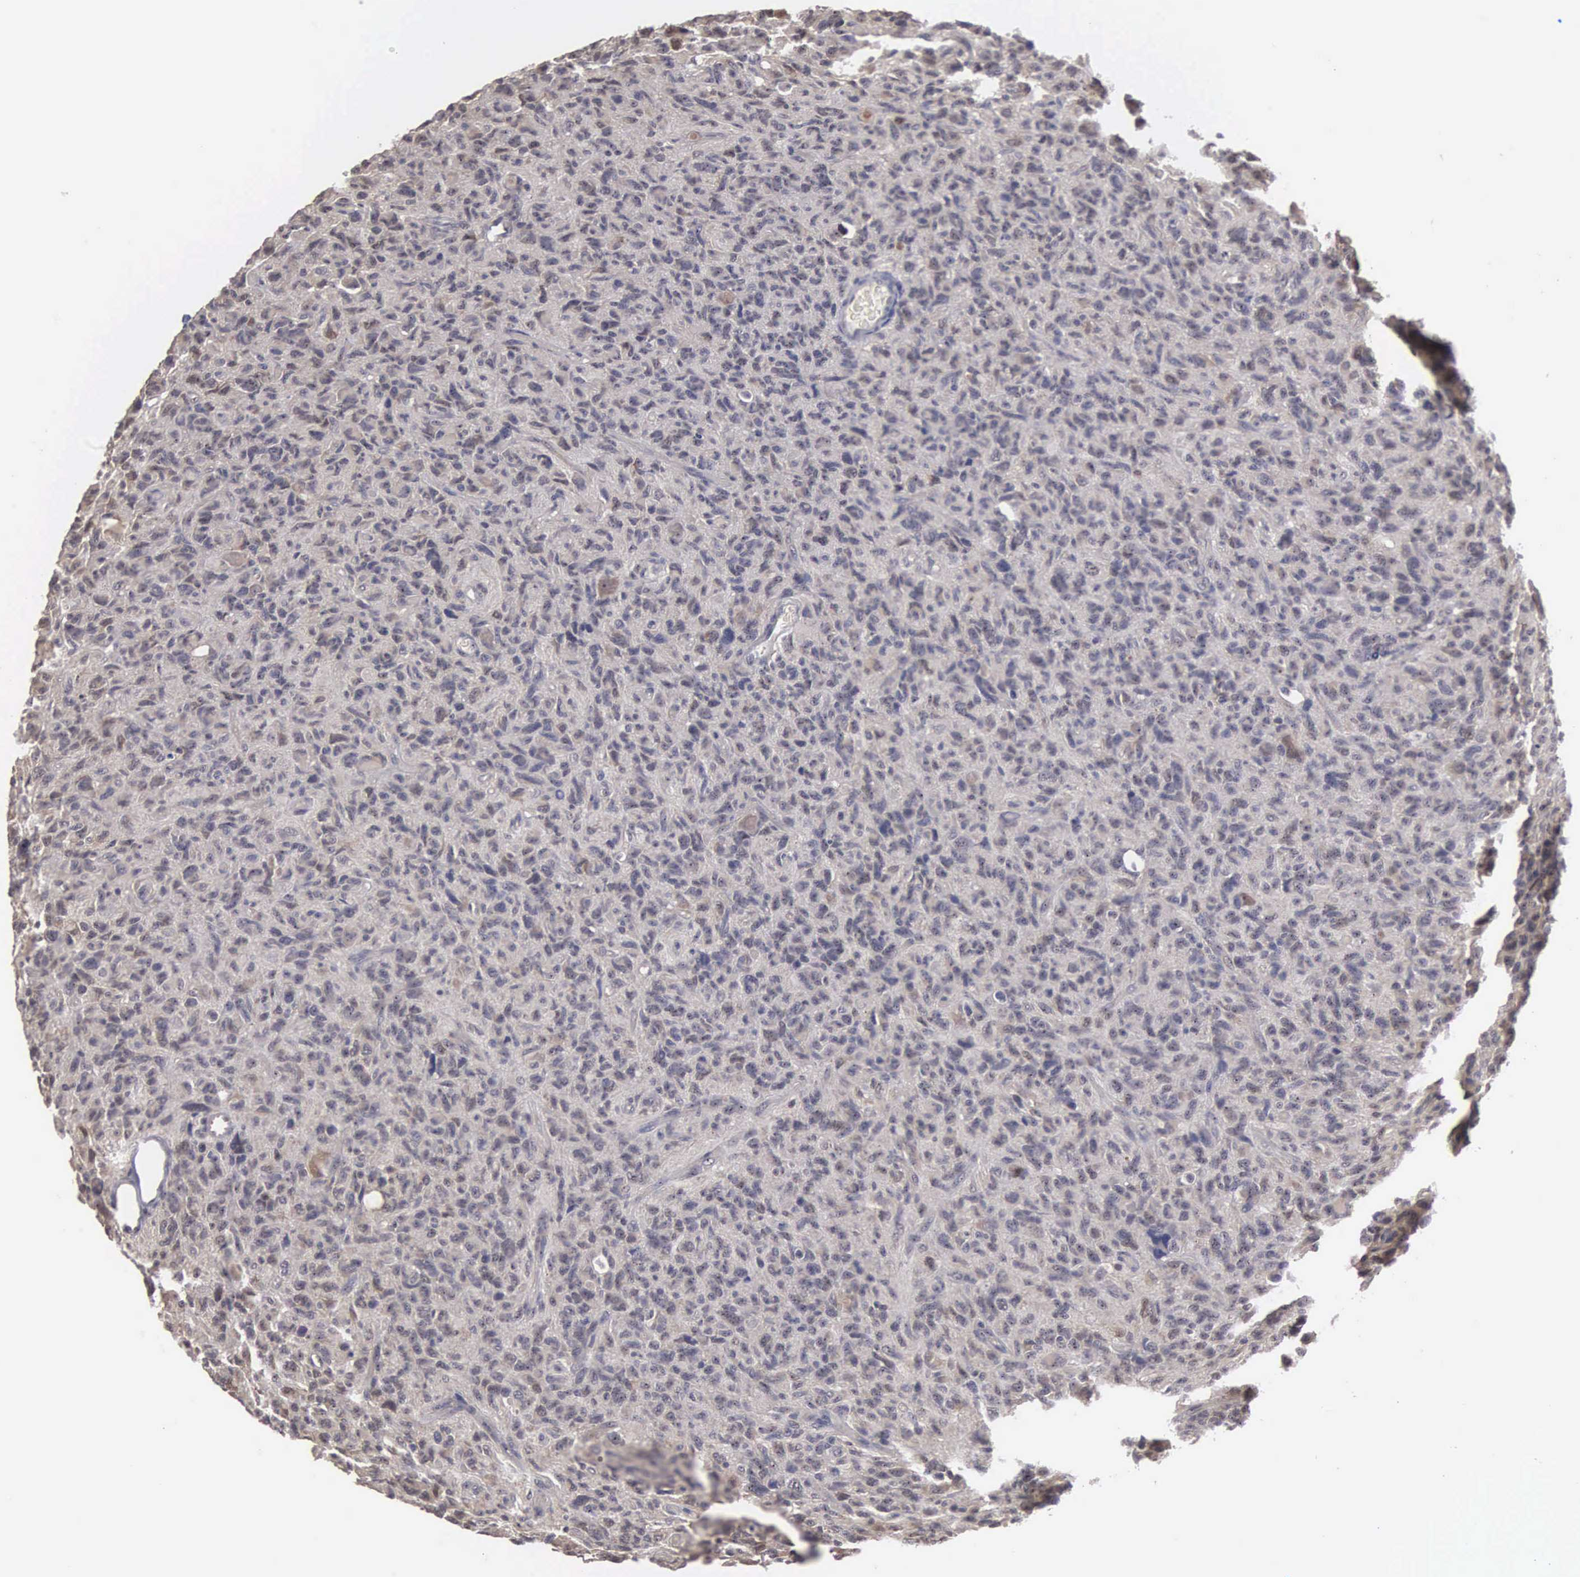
{"staining": {"intensity": "moderate", "quantity": "<25%", "location": "cytoplasmic/membranous"}, "tissue": "glioma", "cell_type": "Tumor cells", "image_type": "cancer", "snomed": [{"axis": "morphology", "description": "Glioma, malignant, High grade"}, {"axis": "topography", "description": "Brain"}], "caption": "Protein expression analysis of human glioma reveals moderate cytoplasmic/membranous staining in about <25% of tumor cells. (DAB IHC, brown staining for protein, blue staining for nuclei).", "gene": "AMN", "patient": {"sex": "female", "age": 60}}